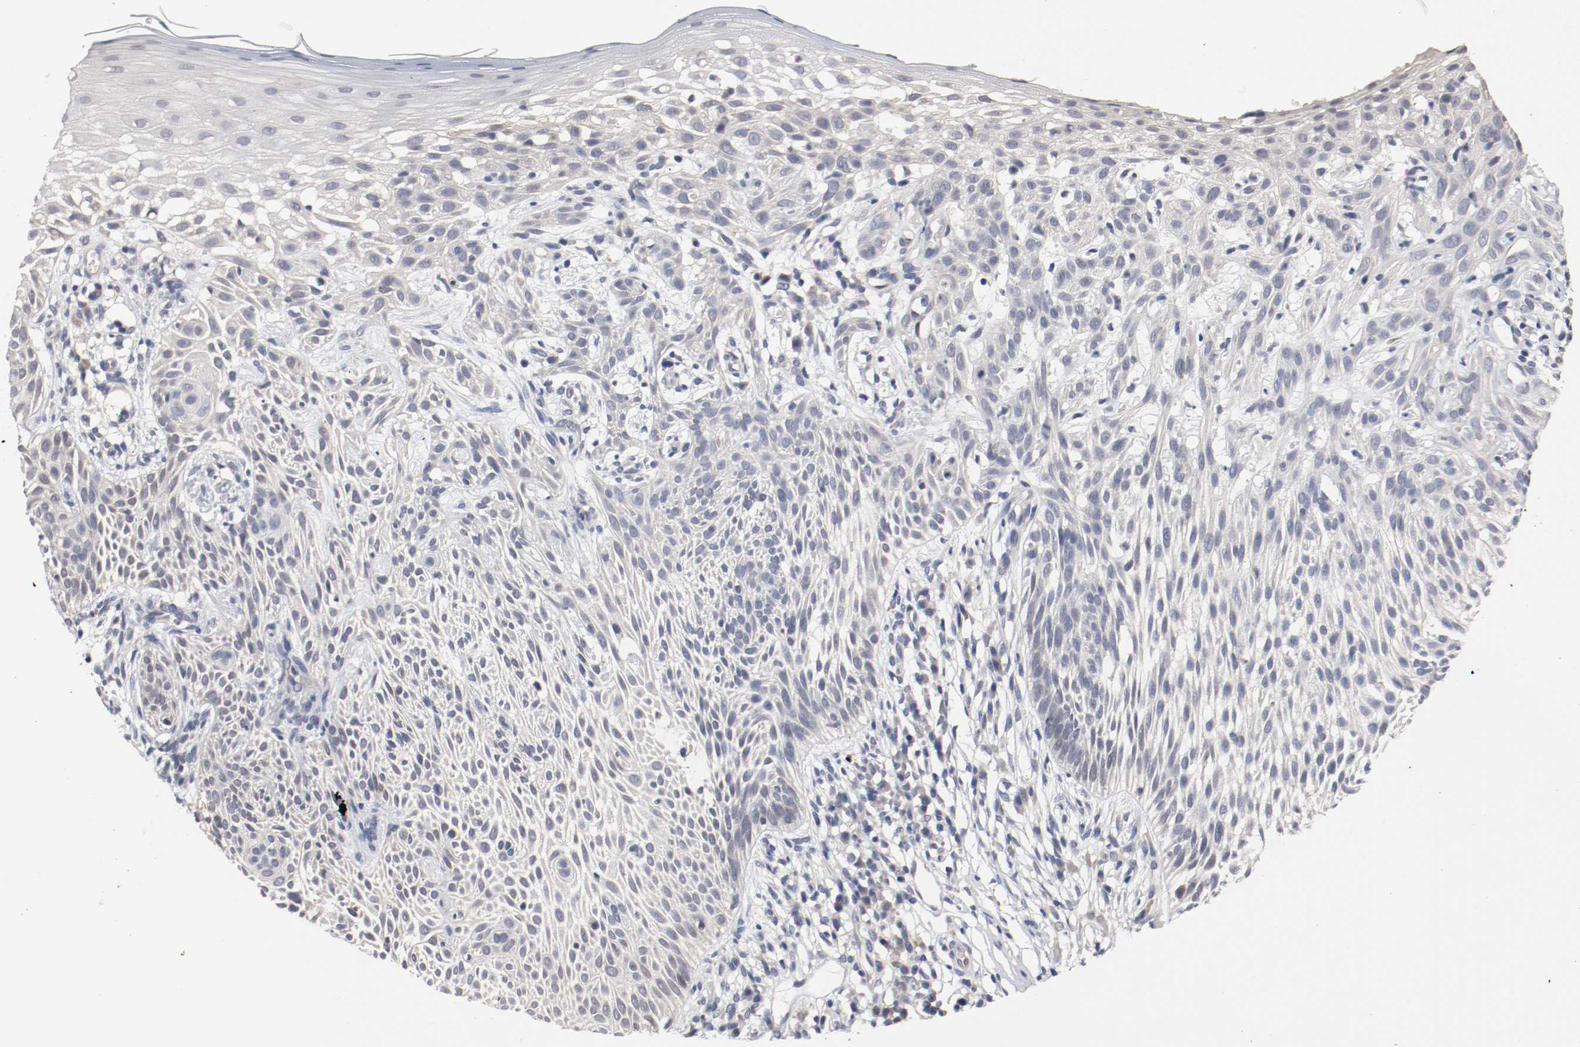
{"staining": {"intensity": "negative", "quantity": "none", "location": "none"}, "tissue": "skin cancer", "cell_type": "Tumor cells", "image_type": "cancer", "snomed": [{"axis": "morphology", "description": "Normal tissue, NOS"}, {"axis": "morphology", "description": "Basal cell carcinoma"}, {"axis": "topography", "description": "Skin"}], "caption": "Tumor cells show no significant expression in skin basal cell carcinoma.", "gene": "CEBPE", "patient": {"sex": "female", "age": 69}}